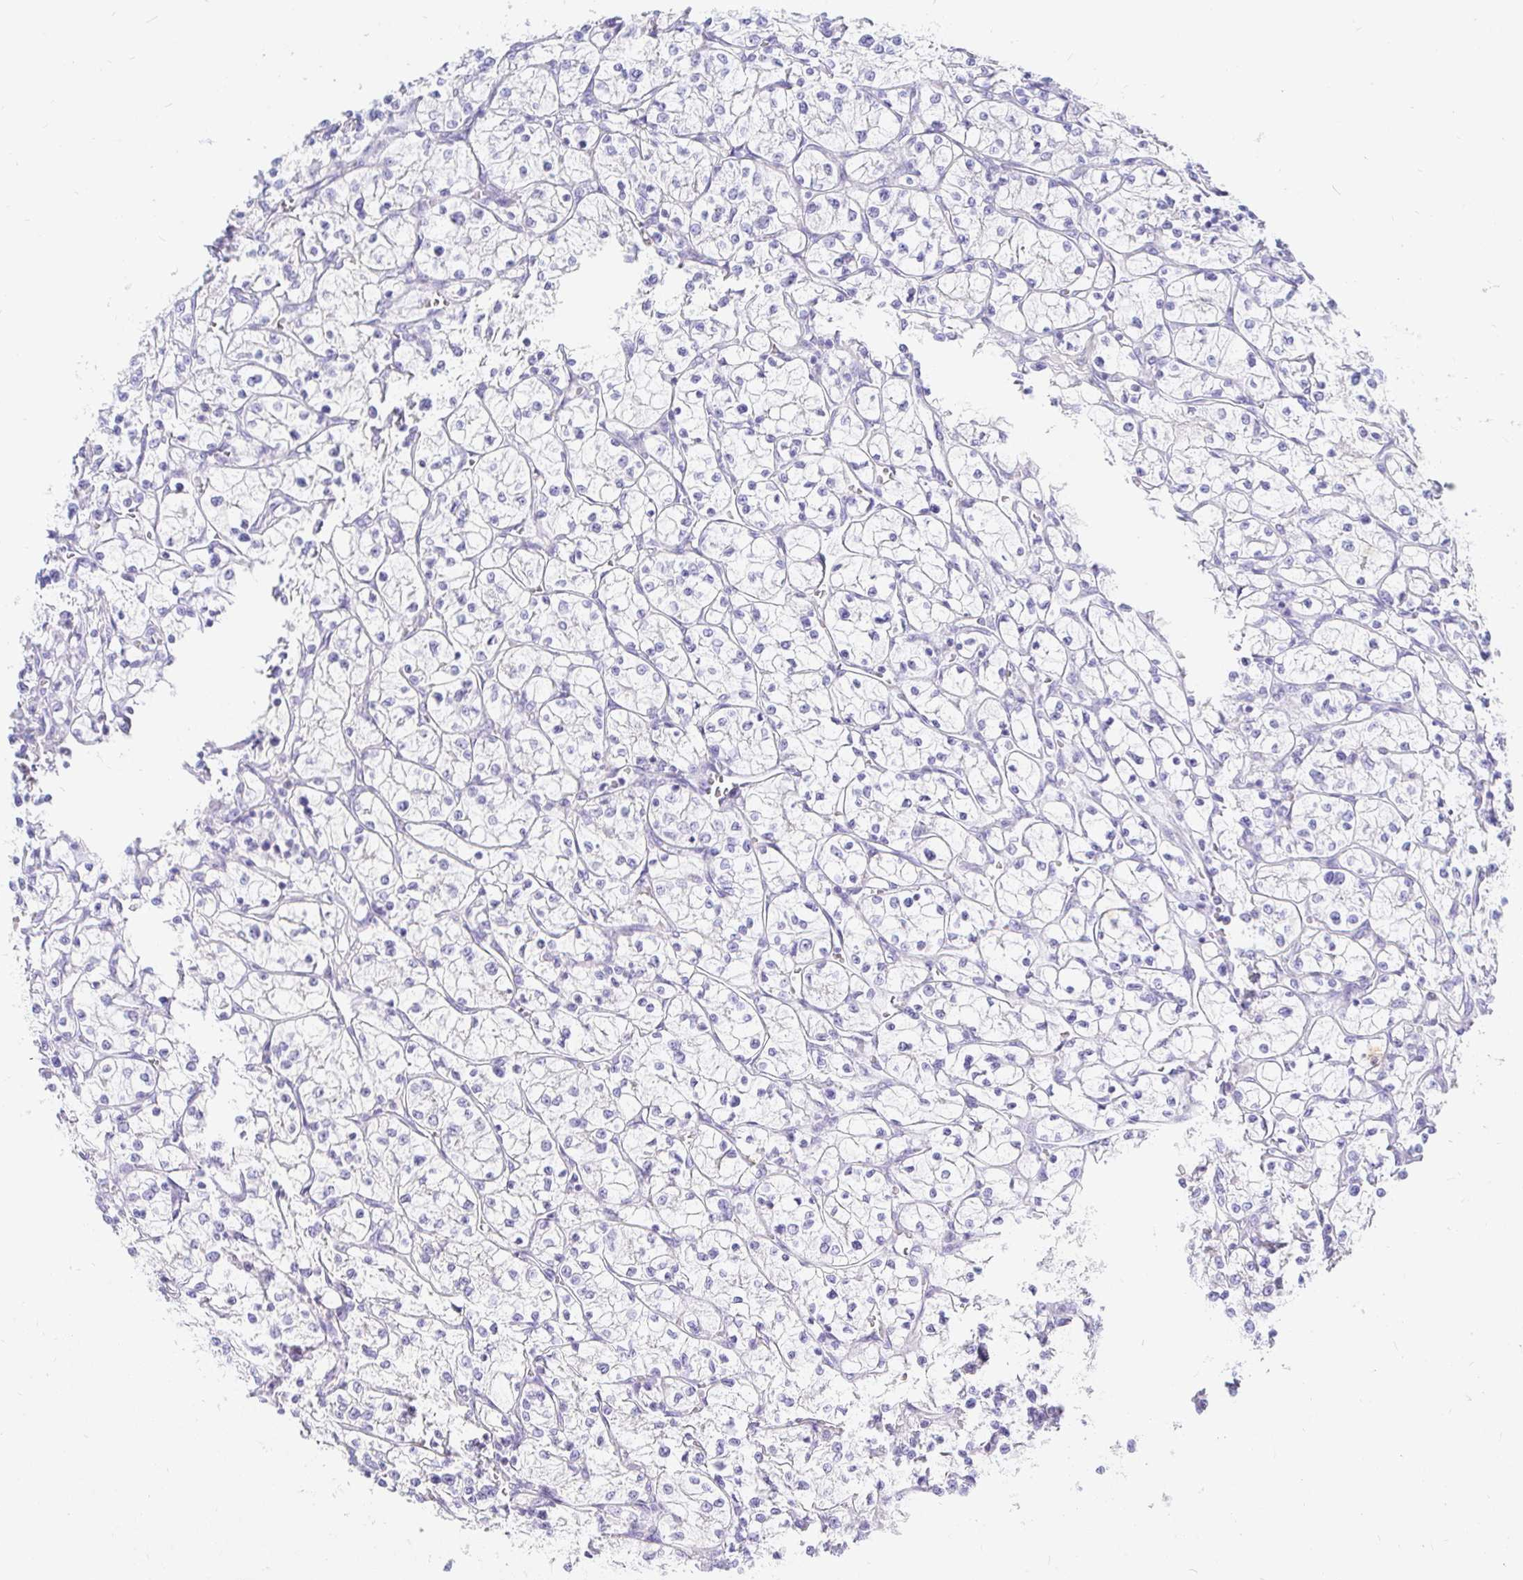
{"staining": {"intensity": "negative", "quantity": "none", "location": "none"}, "tissue": "renal cancer", "cell_type": "Tumor cells", "image_type": "cancer", "snomed": [{"axis": "morphology", "description": "Adenocarcinoma, NOS"}, {"axis": "topography", "description": "Kidney"}], "caption": "This image is of renal adenocarcinoma stained with immunohistochemistry to label a protein in brown with the nuclei are counter-stained blue. There is no positivity in tumor cells.", "gene": "NR2E1", "patient": {"sex": "female", "age": 64}}